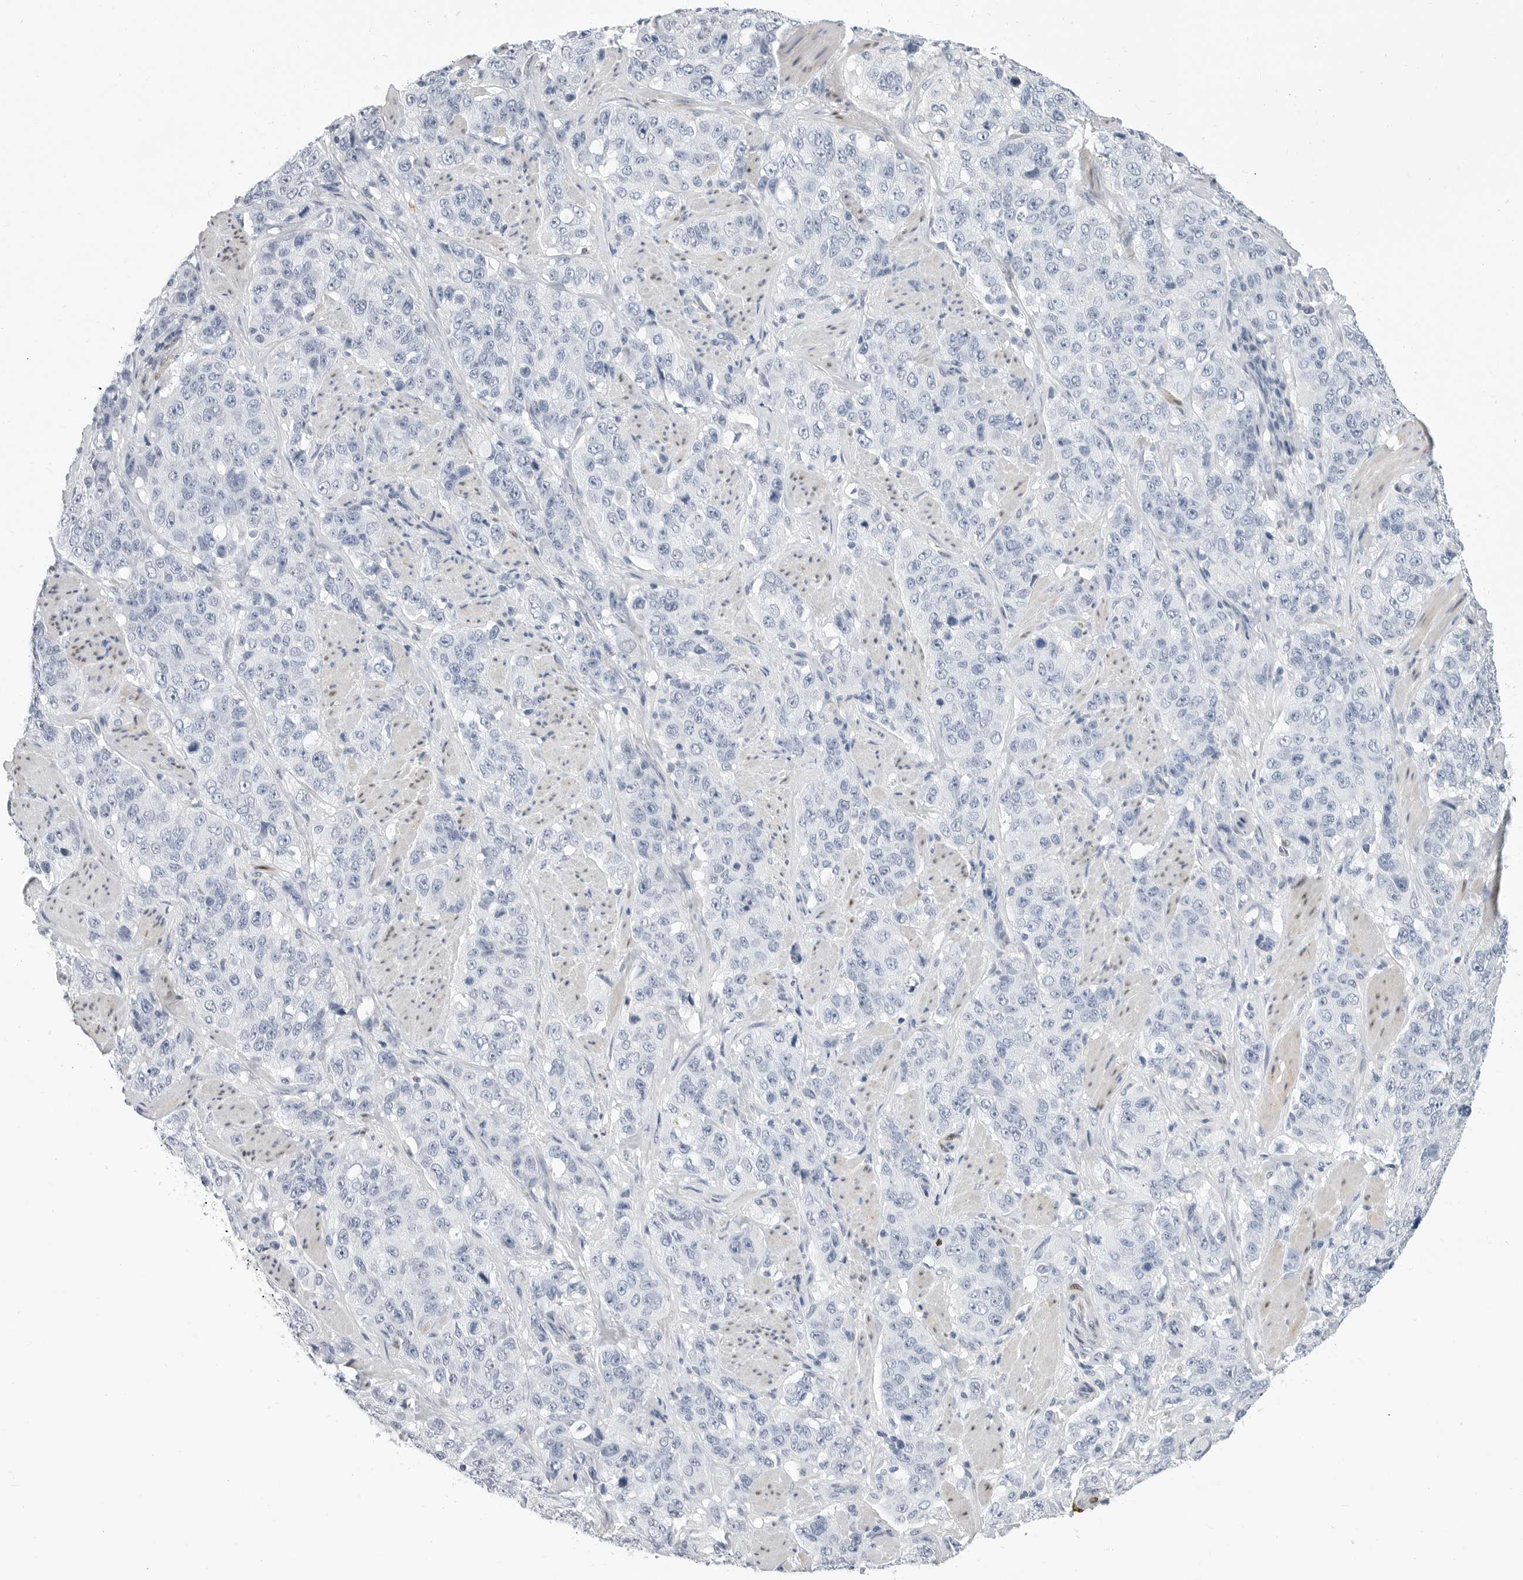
{"staining": {"intensity": "negative", "quantity": "none", "location": "none"}, "tissue": "stomach cancer", "cell_type": "Tumor cells", "image_type": "cancer", "snomed": [{"axis": "morphology", "description": "Adenocarcinoma, NOS"}, {"axis": "topography", "description": "Stomach"}], "caption": "This photomicrograph is of adenocarcinoma (stomach) stained with immunohistochemistry (IHC) to label a protein in brown with the nuclei are counter-stained blue. There is no staining in tumor cells.", "gene": "PLN", "patient": {"sex": "male", "age": 48}}